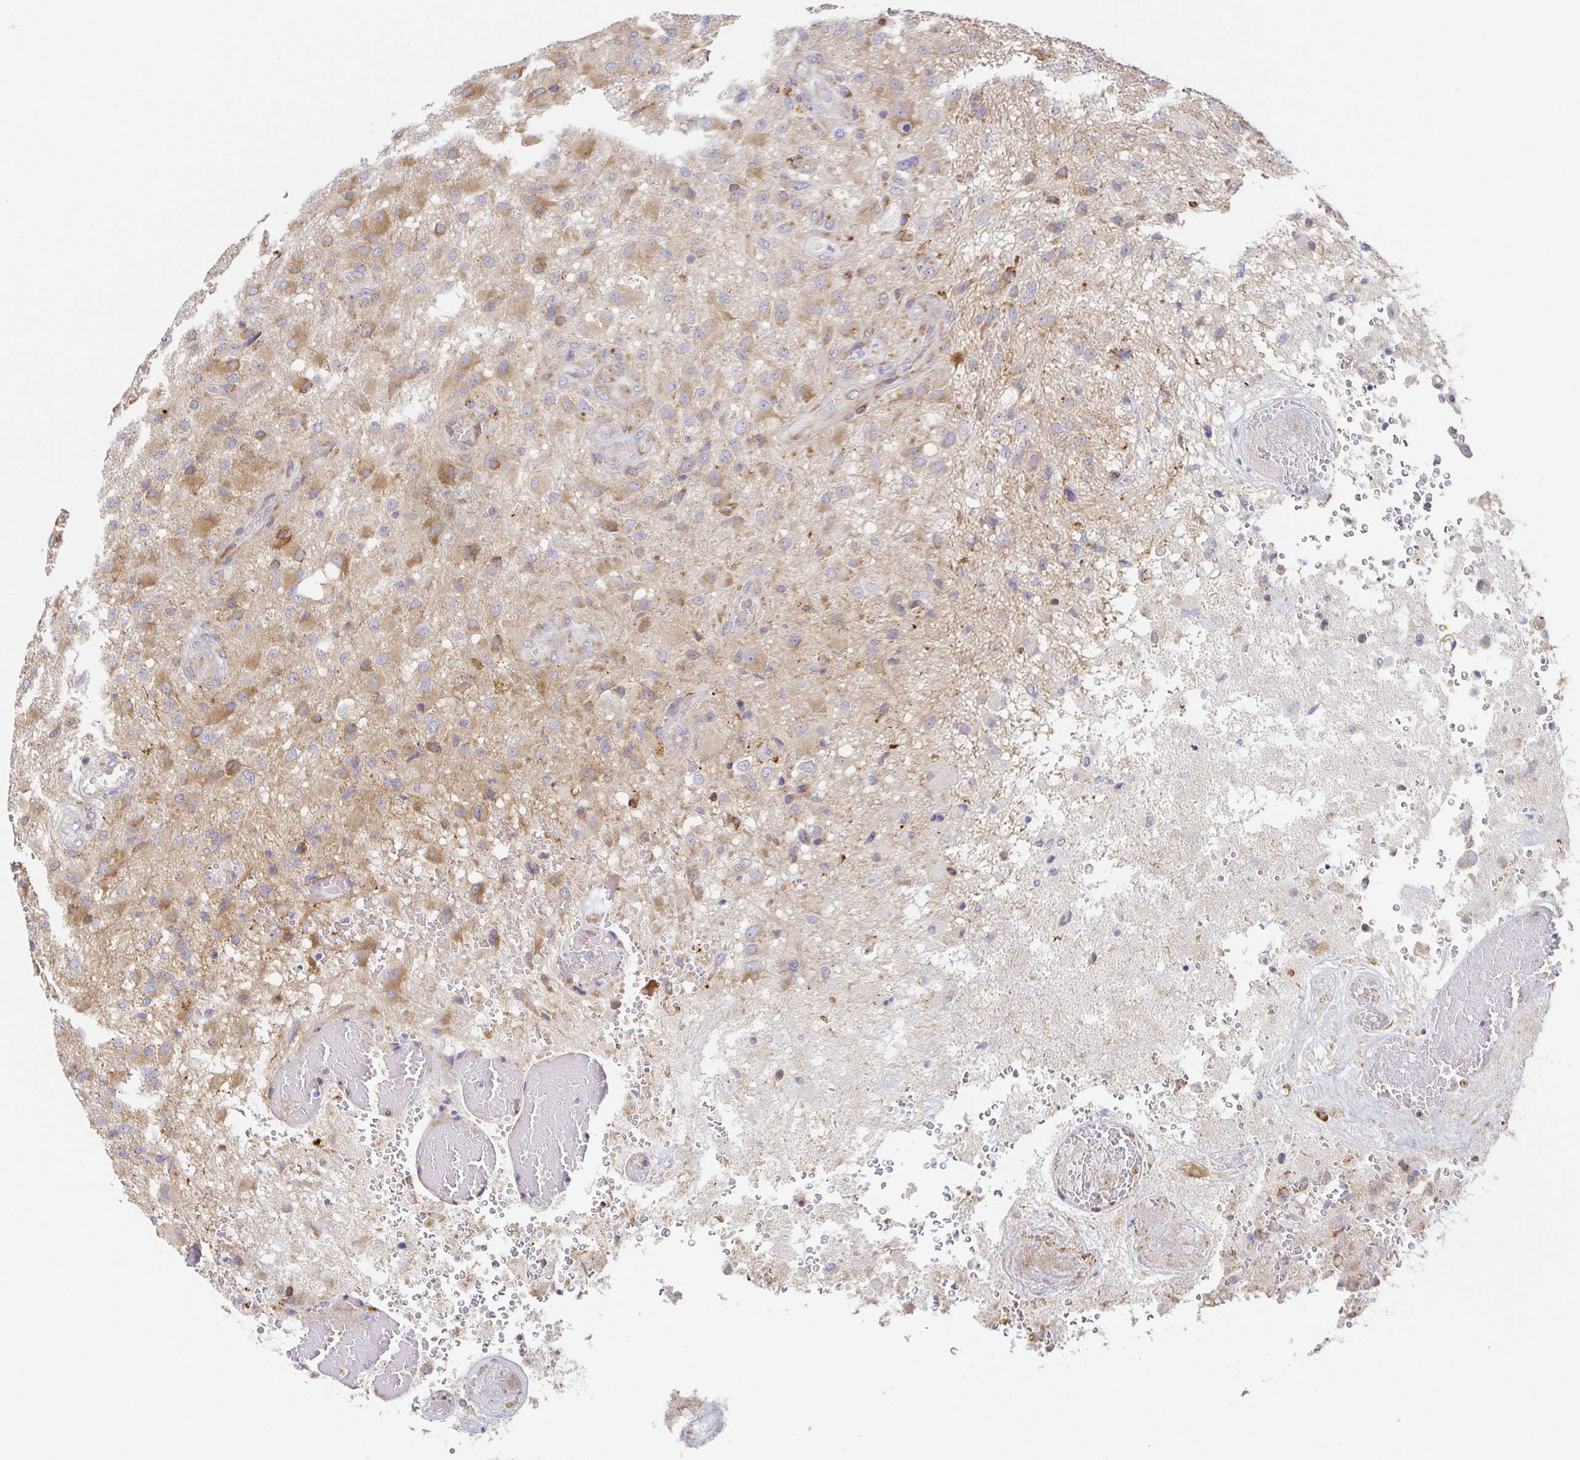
{"staining": {"intensity": "moderate", "quantity": "25%-75%", "location": "cytoplasmic/membranous"}, "tissue": "glioma", "cell_type": "Tumor cells", "image_type": "cancer", "snomed": [{"axis": "morphology", "description": "Glioma, malignant, High grade"}, {"axis": "topography", "description": "Brain"}], "caption": "Protein expression analysis of malignant glioma (high-grade) displays moderate cytoplasmic/membranous positivity in about 25%-75% of tumor cells. (DAB = brown stain, brightfield microscopy at high magnification).", "gene": "NOMO1", "patient": {"sex": "male", "age": 53}}